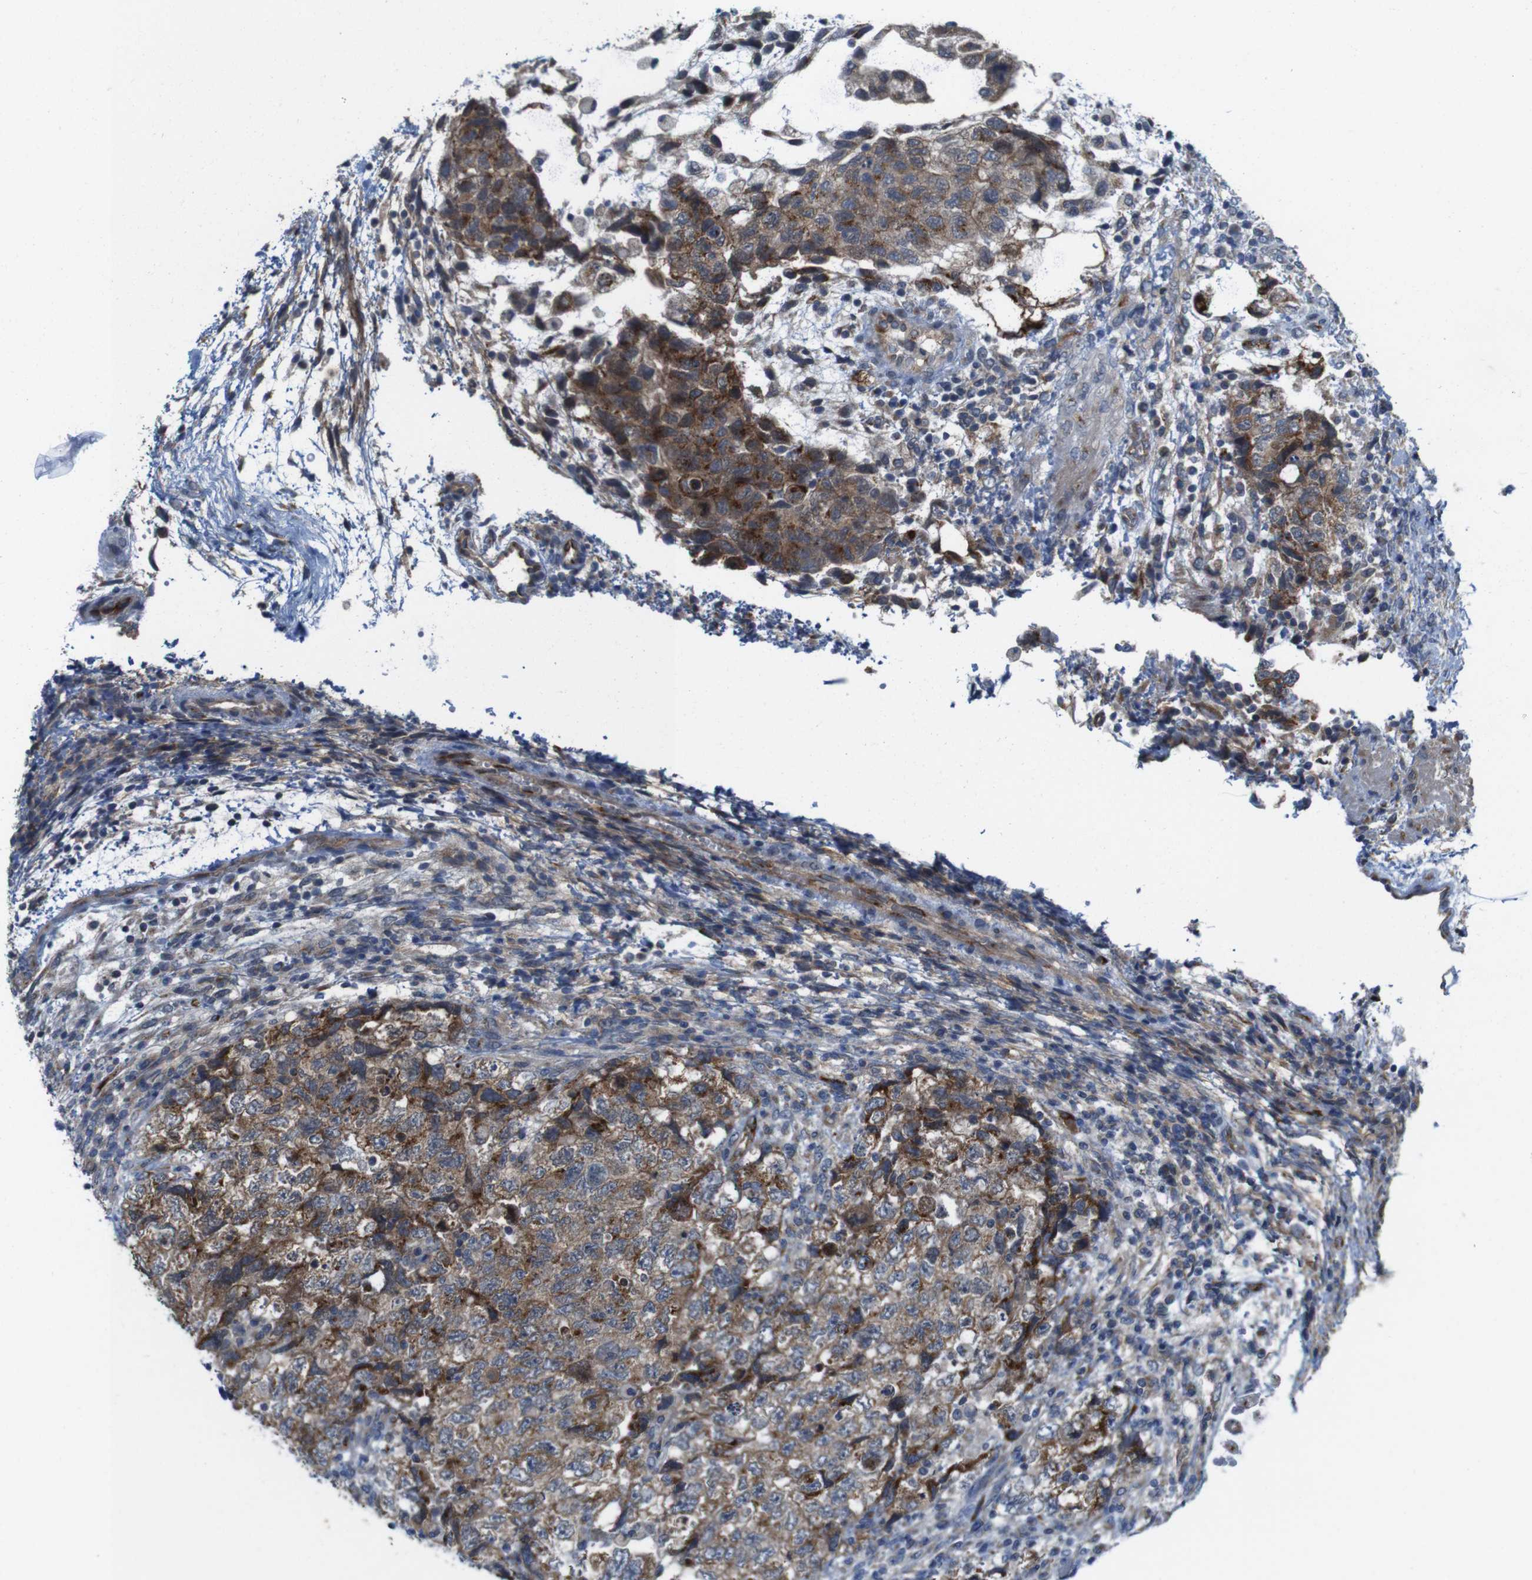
{"staining": {"intensity": "strong", "quantity": "25%-75%", "location": "cytoplasmic/membranous"}, "tissue": "testis cancer", "cell_type": "Tumor cells", "image_type": "cancer", "snomed": [{"axis": "morphology", "description": "Carcinoma, Embryonal, NOS"}, {"axis": "topography", "description": "Testis"}], "caption": "A histopathology image of testis embryonal carcinoma stained for a protein displays strong cytoplasmic/membranous brown staining in tumor cells.", "gene": "EFCAB14", "patient": {"sex": "male", "age": 36}}